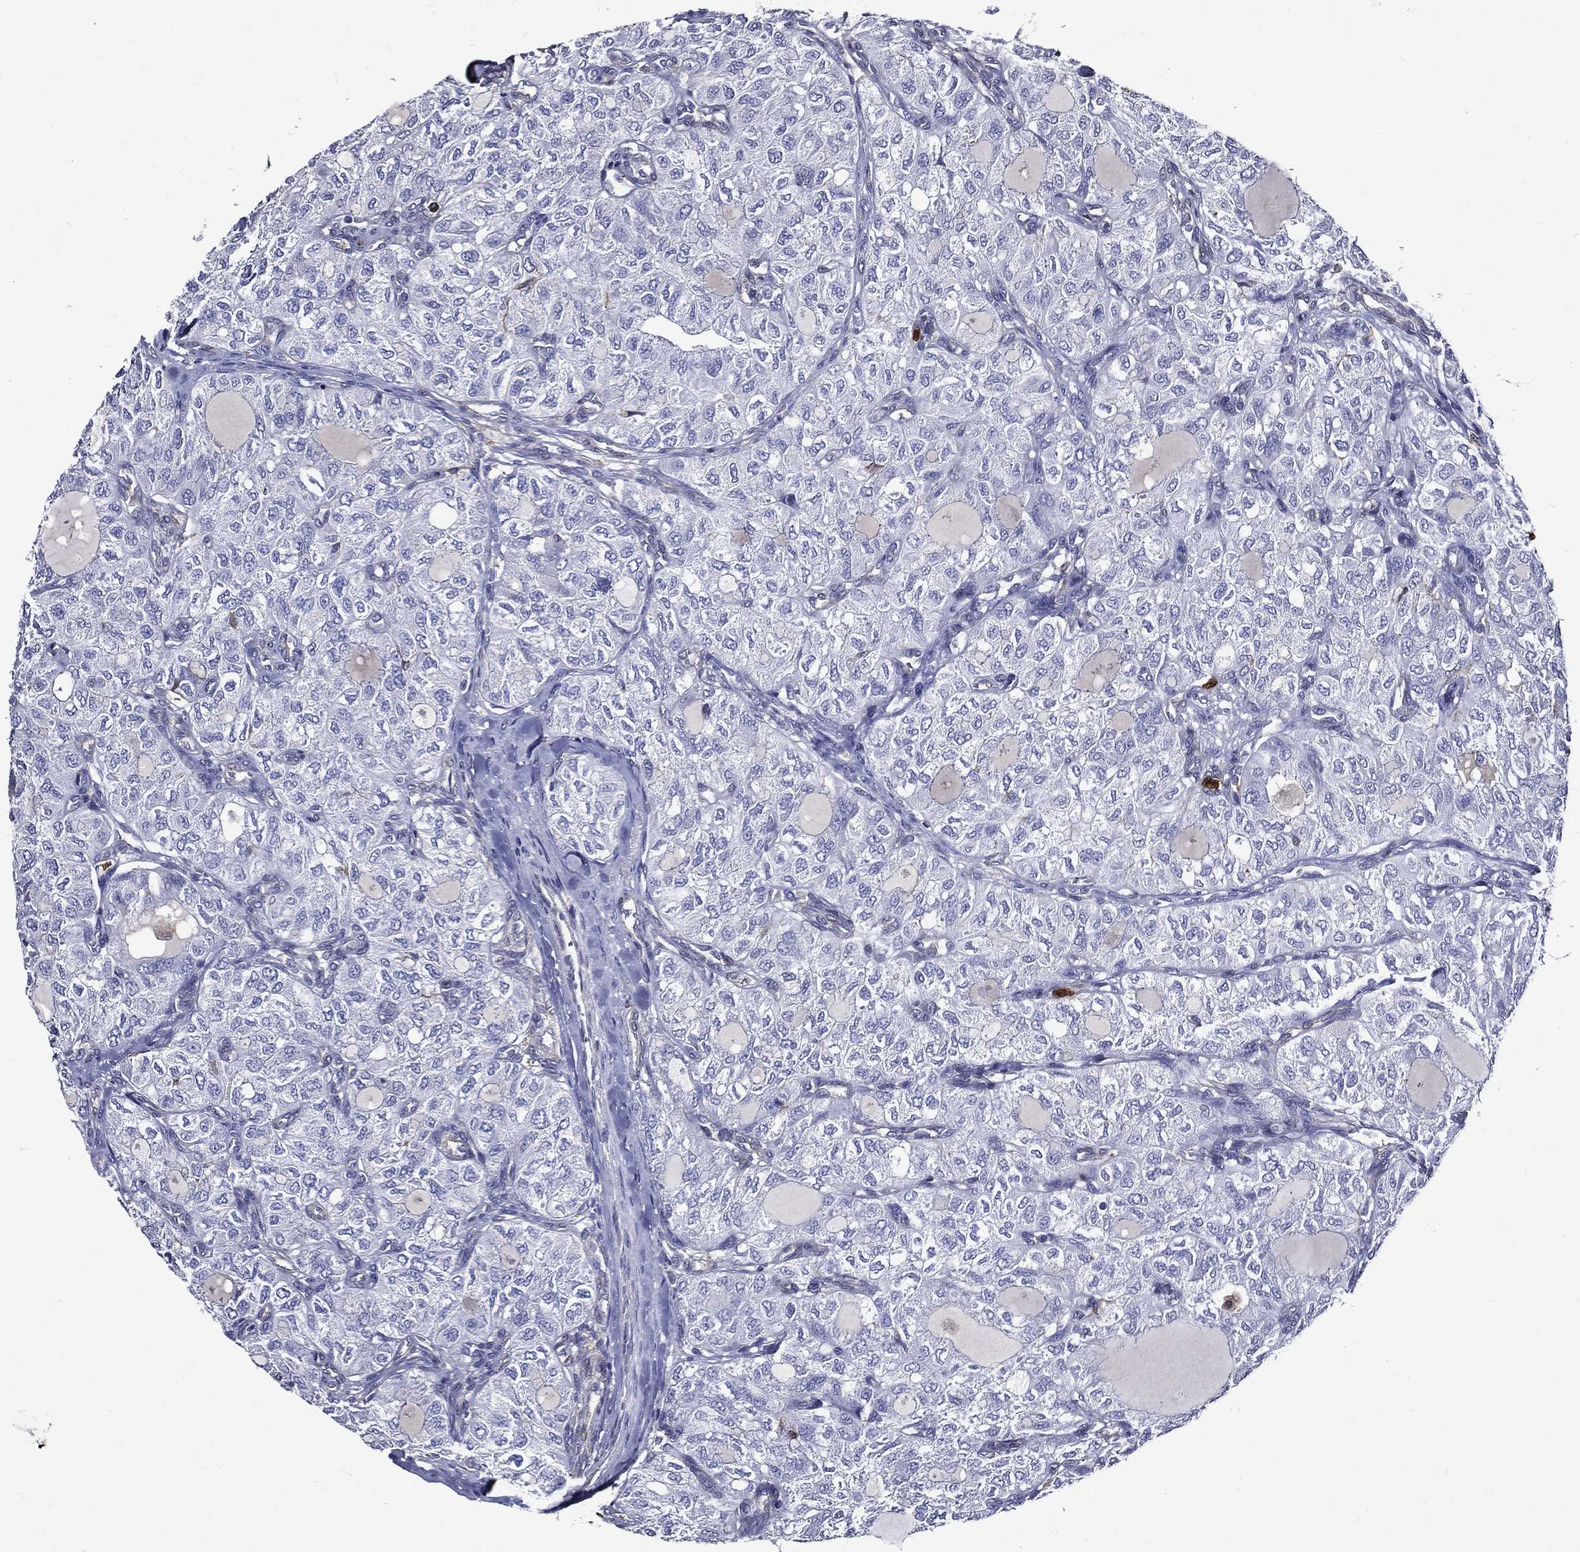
{"staining": {"intensity": "negative", "quantity": "none", "location": "none"}, "tissue": "thyroid cancer", "cell_type": "Tumor cells", "image_type": "cancer", "snomed": [{"axis": "morphology", "description": "Follicular adenoma carcinoma, NOS"}, {"axis": "topography", "description": "Thyroid gland"}], "caption": "Tumor cells are negative for brown protein staining in thyroid cancer (follicular adenoma carcinoma). (Stains: DAB (3,3'-diaminobenzidine) immunohistochemistry with hematoxylin counter stain, Microscopy: brightfield microscopy at high magnification).", "gene": "GPR171", "patient": {"sex": "male", "age": 75}}